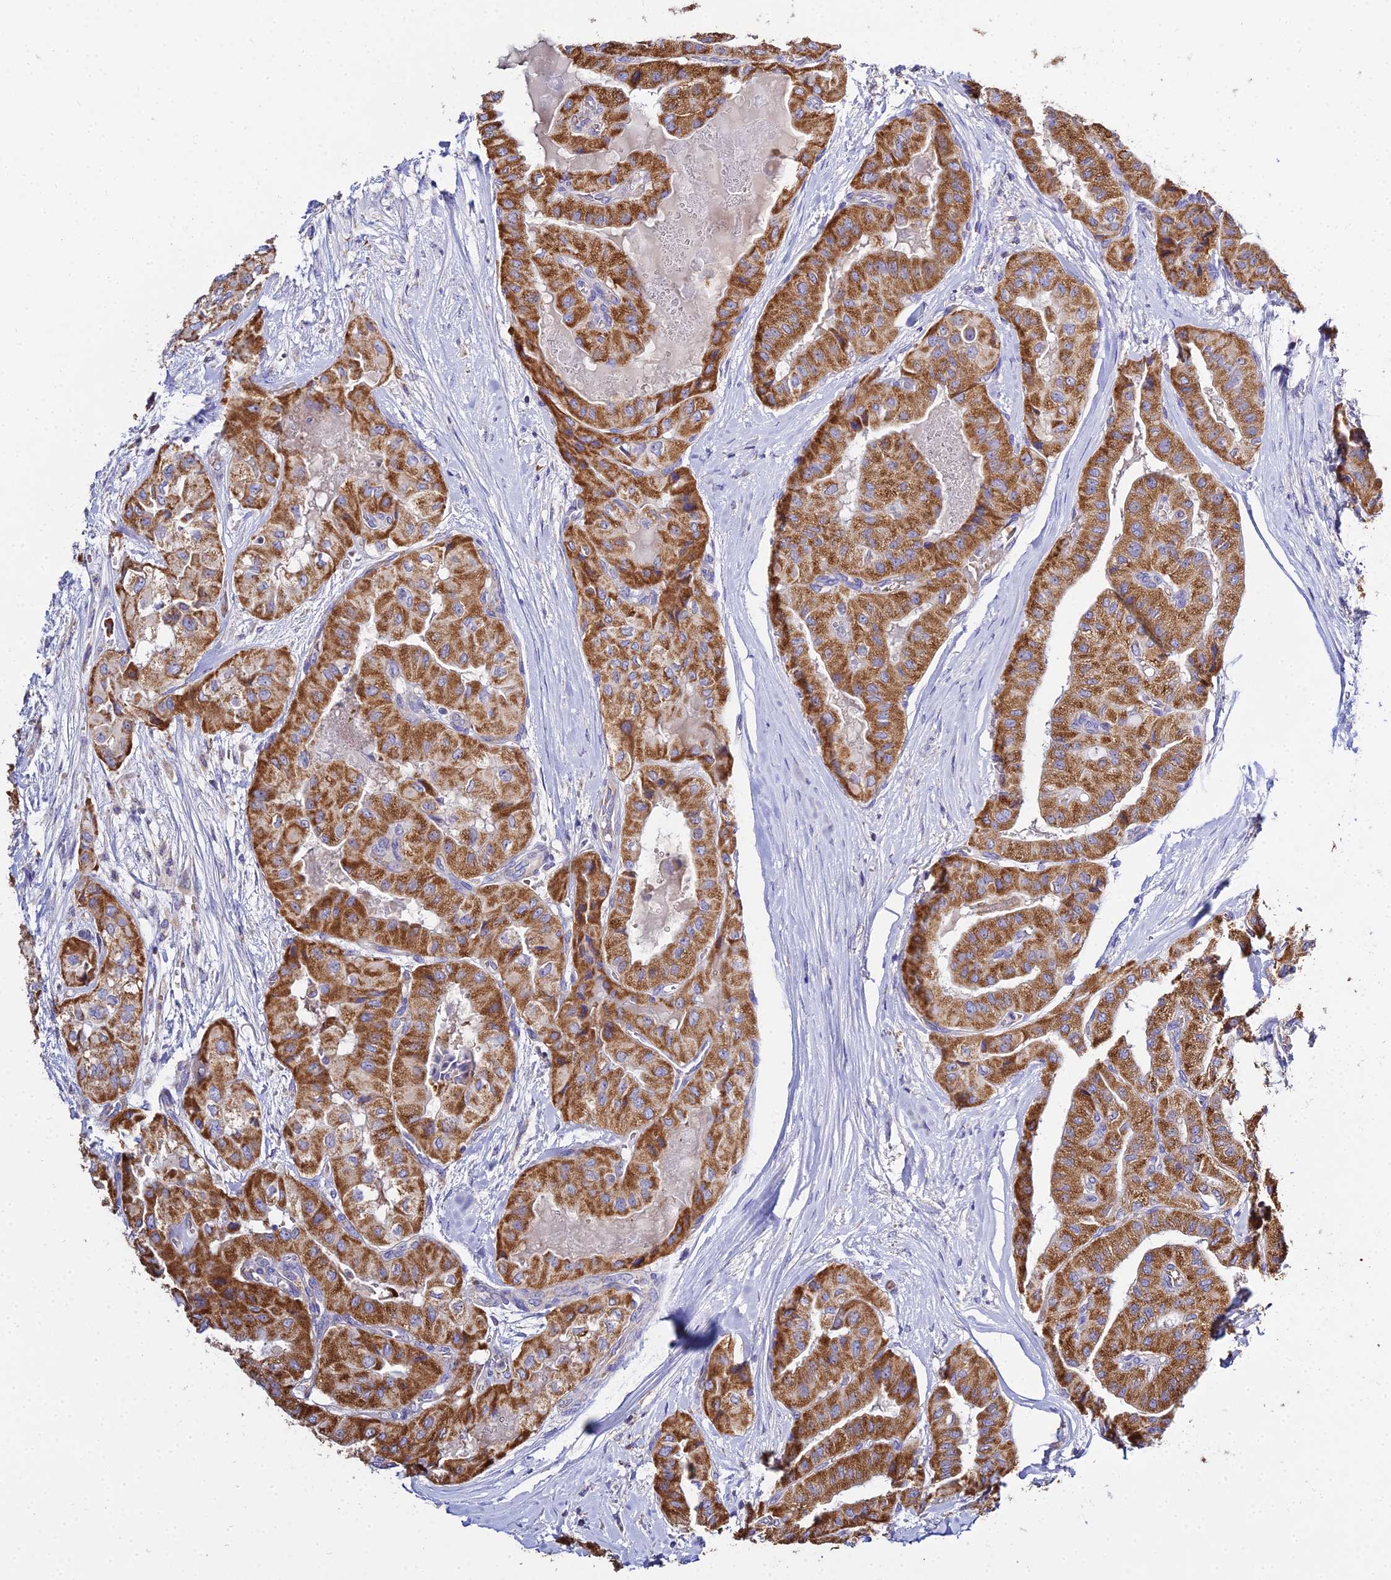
{"staining": {"intensity": "moderate", "quantity": ">75%", "location": "cytoplasmic/membranous"}, "tissue": "thyroid cancer", "cell_type": "Tumor cells", "image_type": "cancer", "snomed": [{"axis": "morphology", "description": "Papillary adenocarcinoma, NOS"}, {"axis": "topography", "description": "Thyroid gland"}], "caption": "Protein staining by immunohistochemistry (IHC) reveals moderate cytoplasmic/membranous staining in about >75% of tumor cells in thyroid papillary adenocarcinoma.", "gene": "TYW5", "patient": {"sex": "female", "age": 59}}